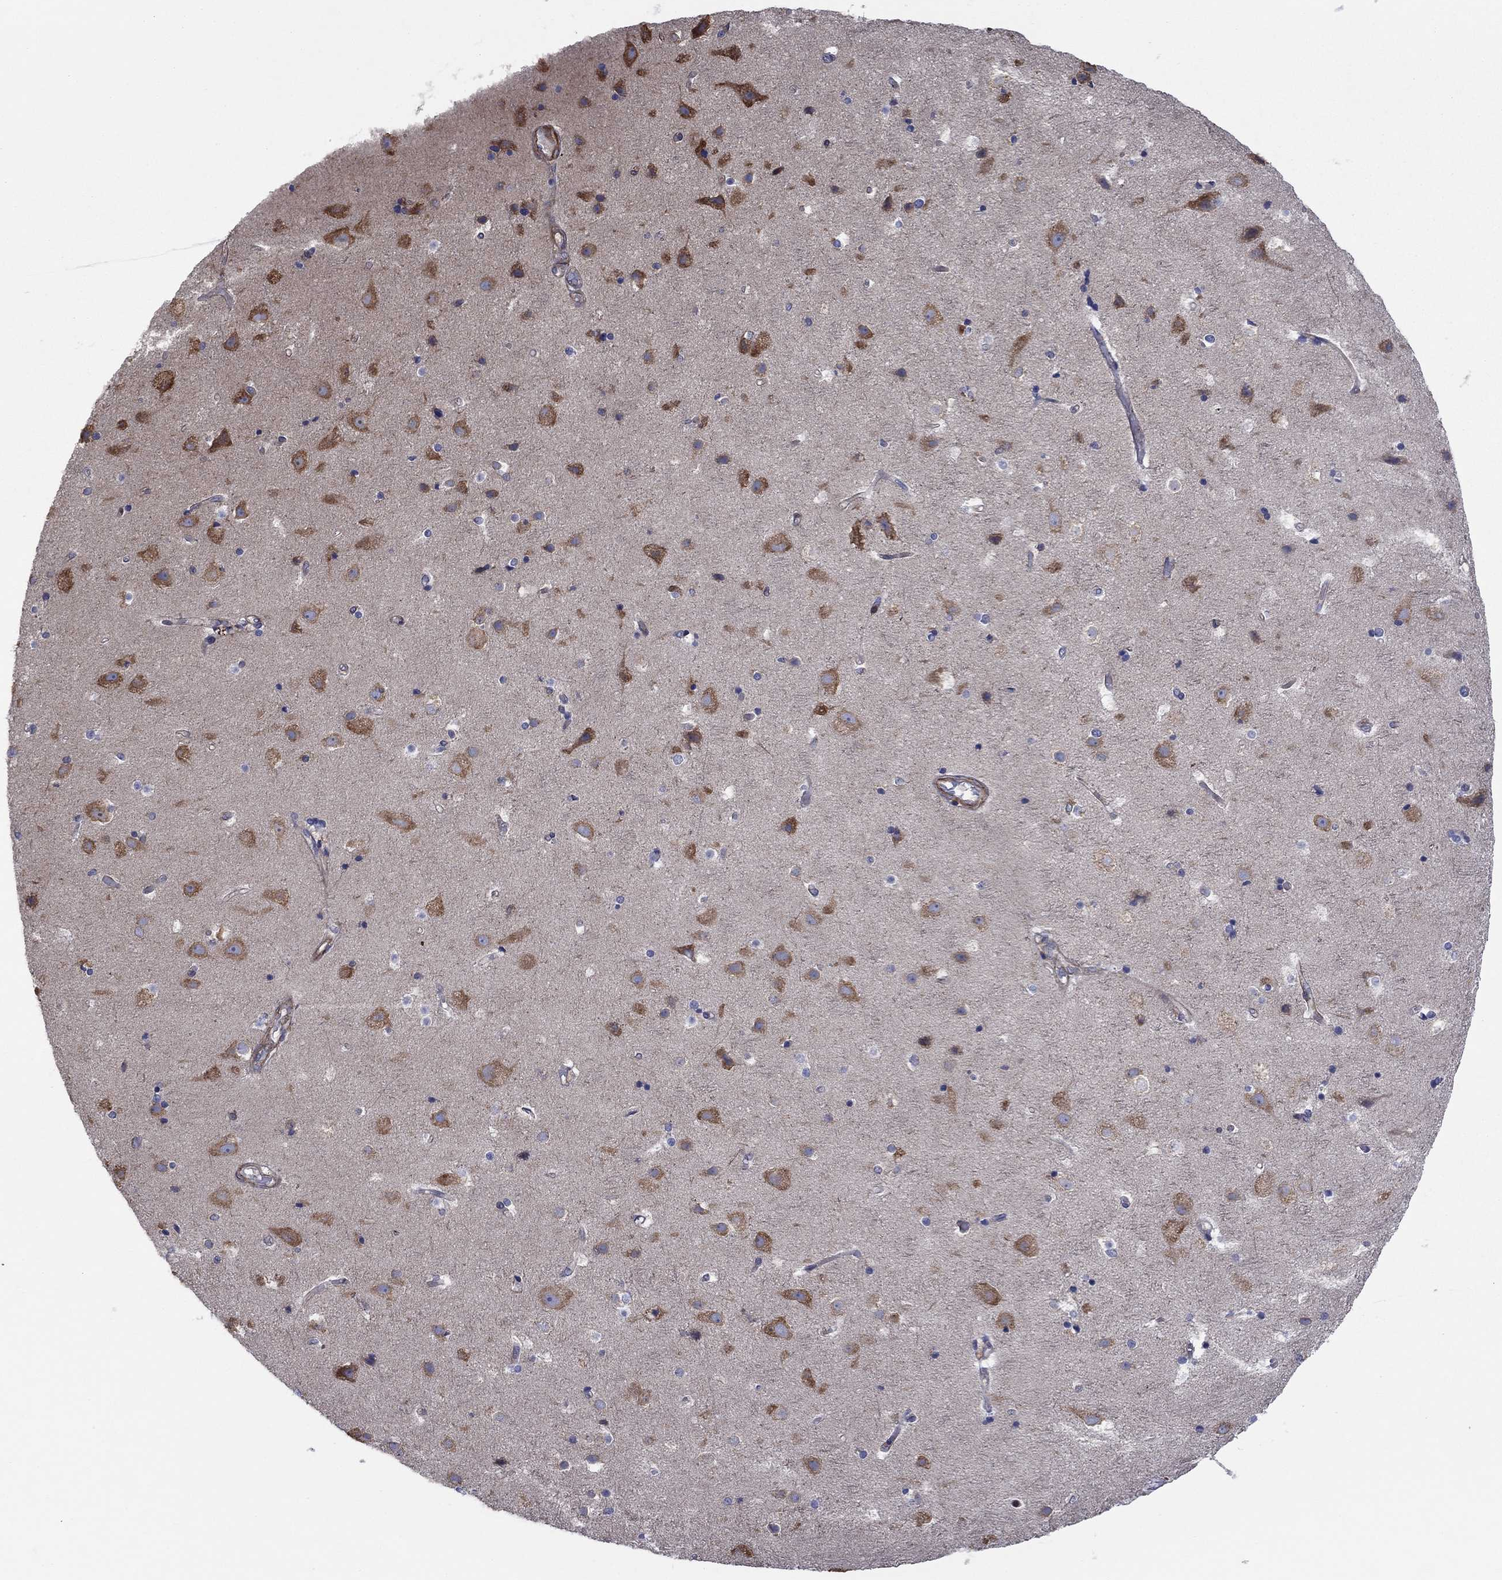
{"staining": {"intensity": "negative", "quantity": "none", "location": "none"}, "tissue": "cerebral cortex", "cell_type": "Endothelial cells", "image_type": "normal", "snomed": [{"axis": "morphology", "description": "Normal tissue, NOS"}, {"axis": "topography", "description": "Cerebral cortex"}], "caption": "Histopathology image shows no significant protein positivity in endothelial cells of unremarkable cerebral cortex.", "gene": "PAG1", "patient": {"sex": "female", "age": 52}}